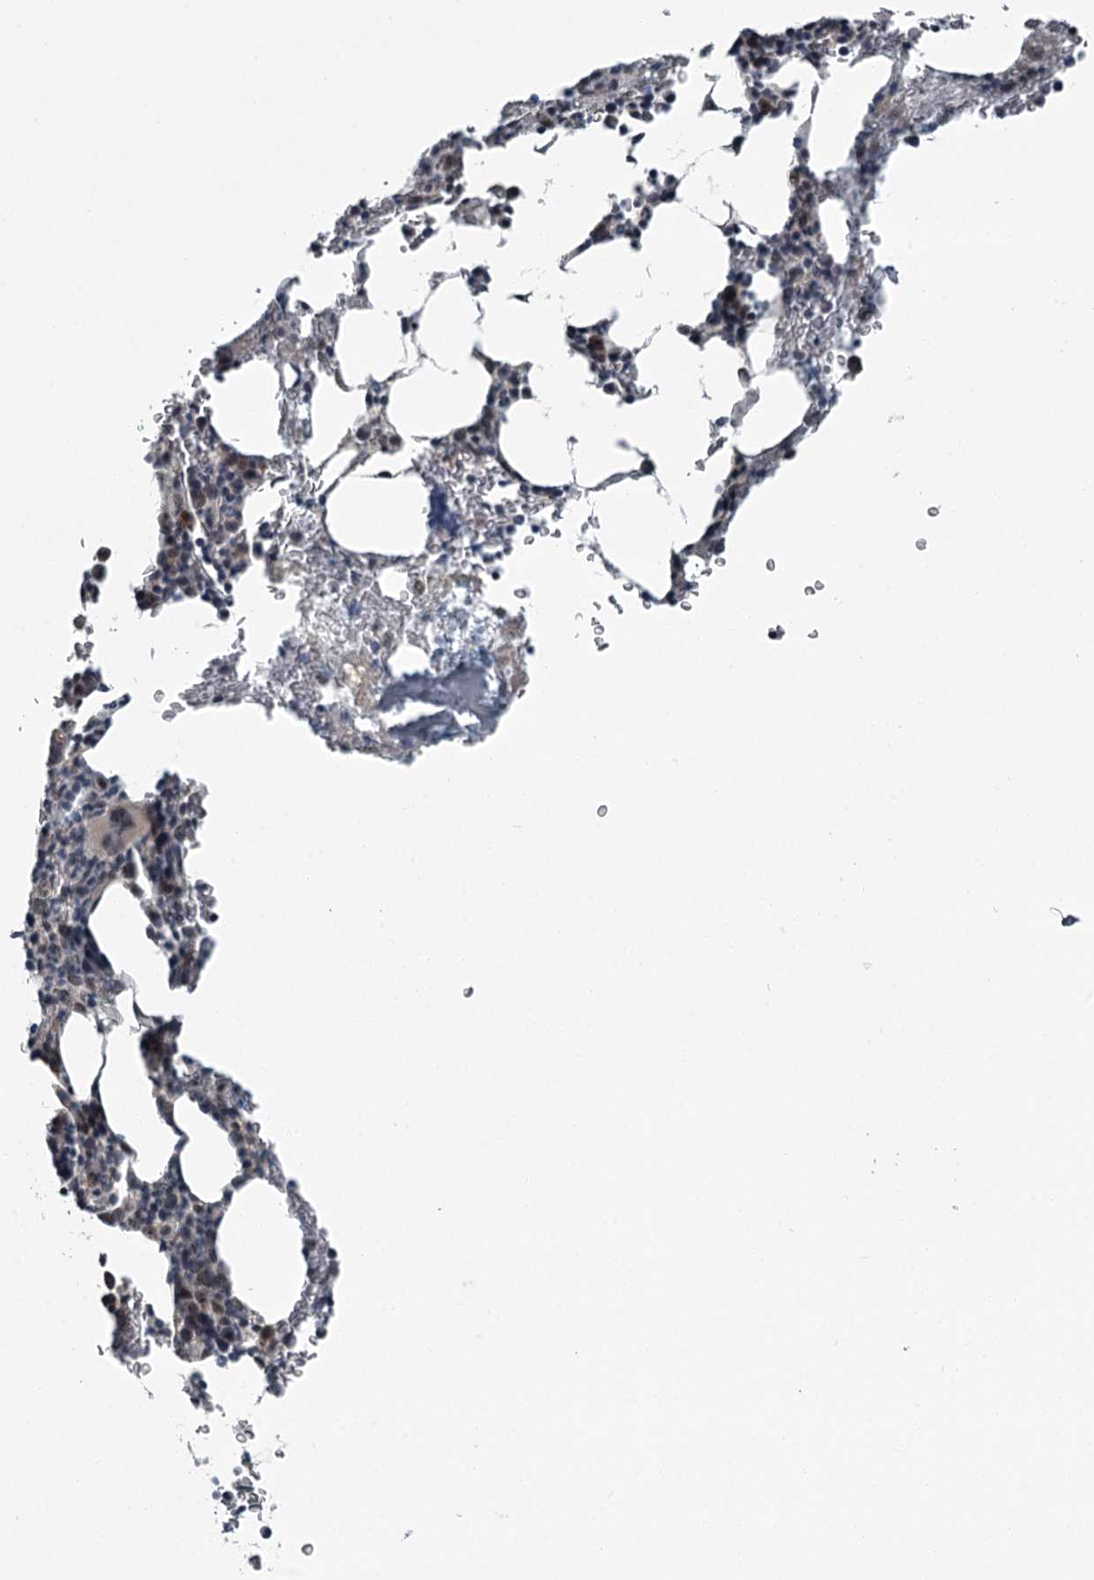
{"staining": {"intensity": "moderate", "quantity": "<25%", "location": "cytoplasmic/membranous"}, "tissue": "bone marrow", "cell_type": "Hematopoietic cells", "image_type": "normal", "snomed": [{"axis": "morphology", "description": "Normal tissue, NOS"}, {"axis": "topography", "description": "Bone marrow"}], "caption": "IHC photomicrograph of benign human bone marrow stained for a protein (brown), which exhibits low levels of moderate cytoplasmic/membranous staining in approximately <25% of hematopoietic cells.", "gene": "EXOSC1", "patient": {"sex": "male", "age": 79}}